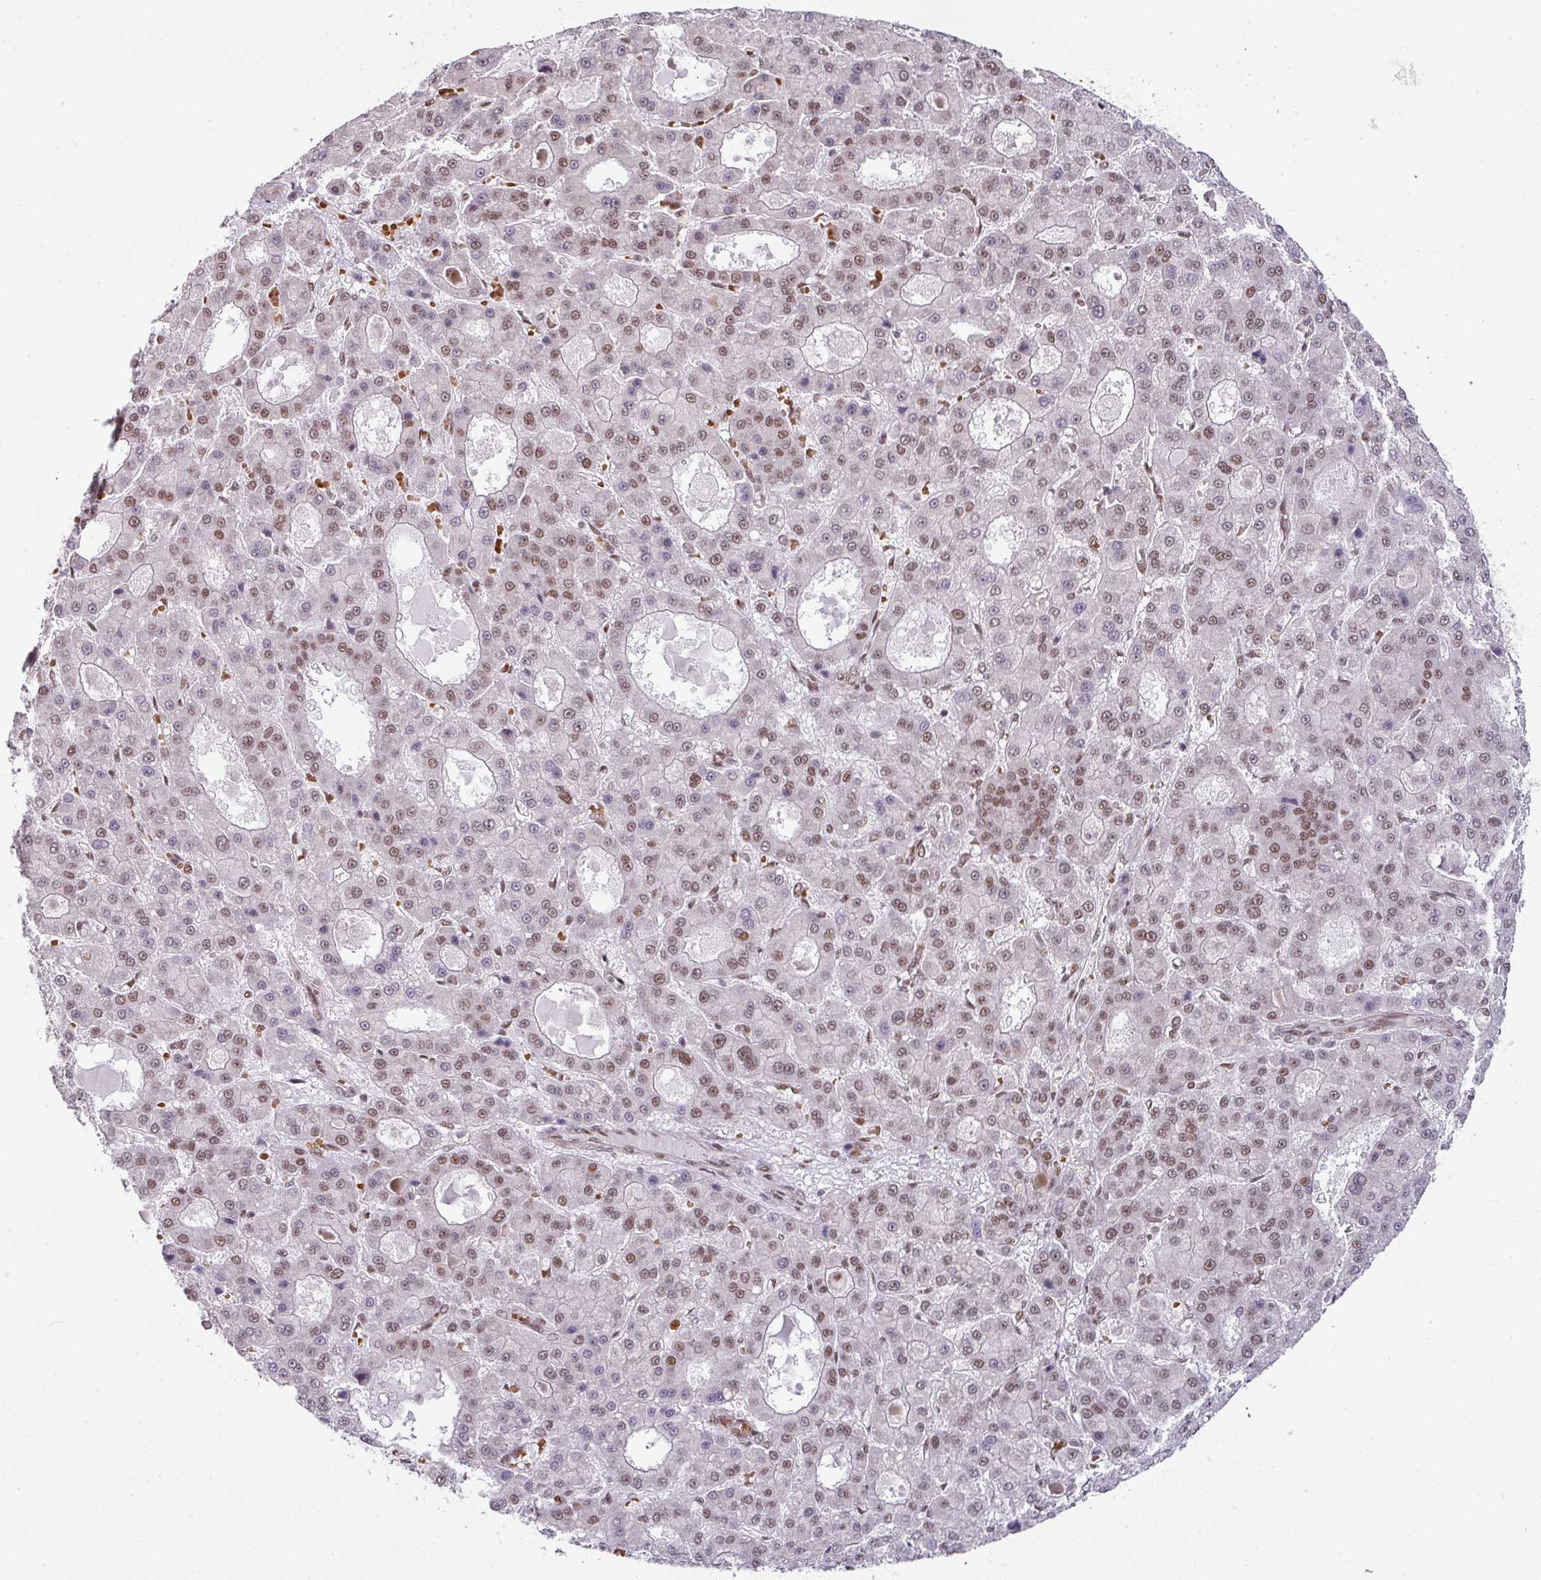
{"staining": {"intensity": "moderate", "quantity": "25%-75%", "location": "nuclear"}, "tissue": "liver cancer", "cell_type": "Tumor cells", "image_type": "cancer", "snomed": [{"axis": "morphology", "description": "Carcinoma, Hepatocellular, NOS"}, {"axis": "topography", "description": "Liver"}], "caption": "Protein staining shows moderate nuclear expression in approximately 25%-75% of tumor cells in liver hepatocellular carcinoma. The staining was performed using DAB (3,3'-diaminobenzidine) to visualize the protein expression in brown, while the nuclei were stained in blue with hematoxylin (Magnification: 20x).", "gene": "NCOA5", "patient": {"sex": "male", "age": 70}}